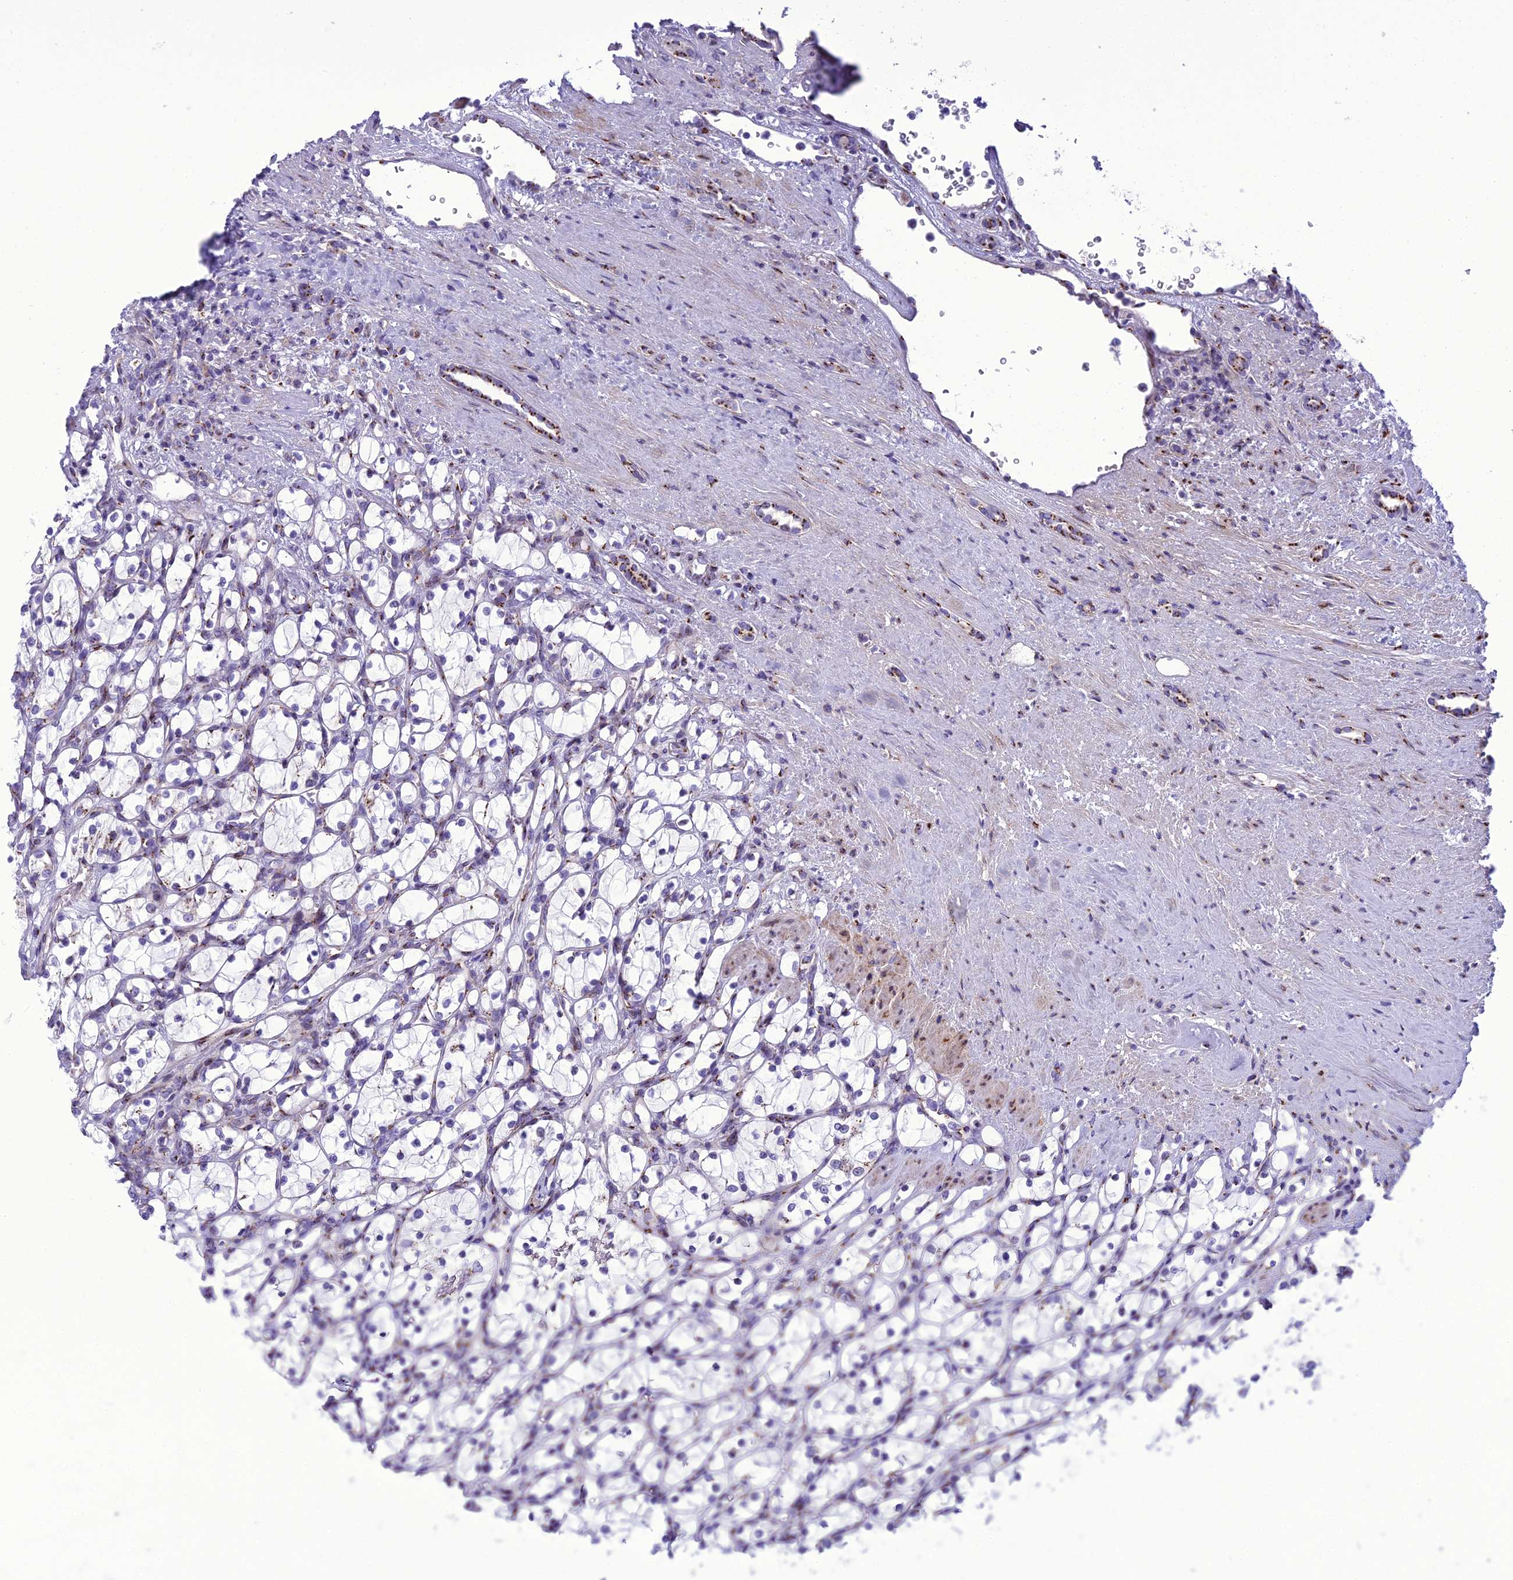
{"staining": {"intensity": "negative", "quantity": "none", "location": "none"}, "tissue": "renal cancer", "cell_type": "Tumor cells", "image_type": "cancer", "snomed": [{"axis": "morphology", "description": "Adenocarcinoma, NOS"}, {"axis": "topography", "description": "Kidney"}], "caption": "Immunohistochemistry micrograph of neoplastic tissue: human renal adenocarcinoma stained with DAB (3,3'-diaminobenzidine) displays no significant protein positivity in tumor cells.", "gene": "GOLM2", "patient": {"sex": "female", "age": 69}}